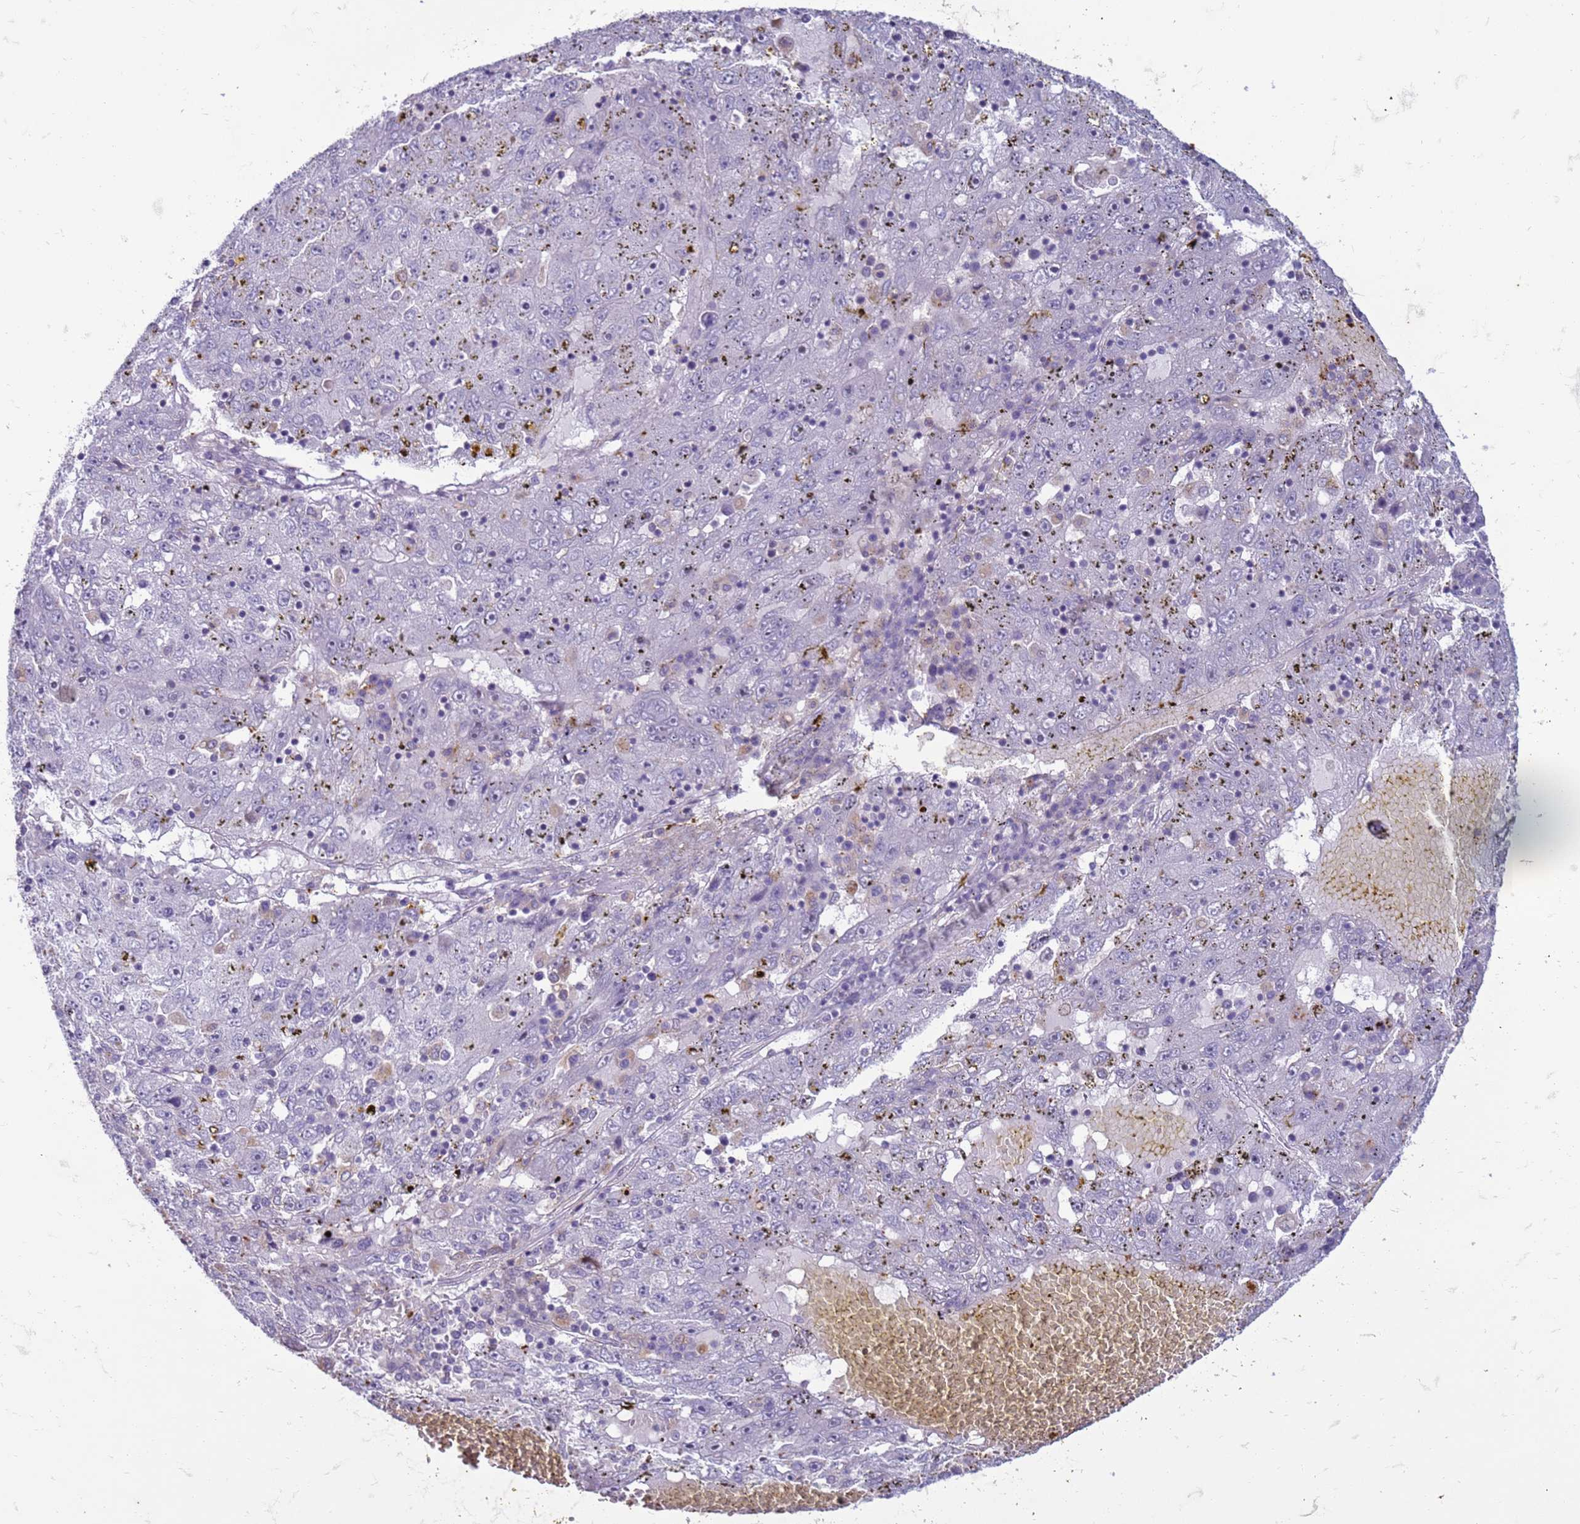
{"staining": {"intensity": "negative", "quantity": "none", "location": "none"}, "tissue": "liver cancer", "cell_type": "Tumor cells", "image_type": "cancer", "snomed": [{"axis": "morphology", "description": "Carcinoma, Hepatocellular, NOS"}, {"axis": "topography", "description": "Liver"}], "caption": "IHC of liver hepatocellular carcinoma demonstrates no positivity in tumor cells. (DAB (3,3'-diaminobenzidine) immunohistochemistry (IHC) visualized using brightfield microscopy, high magnification).", "gene": "SLC15A3", "patient": {"sex": "male", "age": 49}}